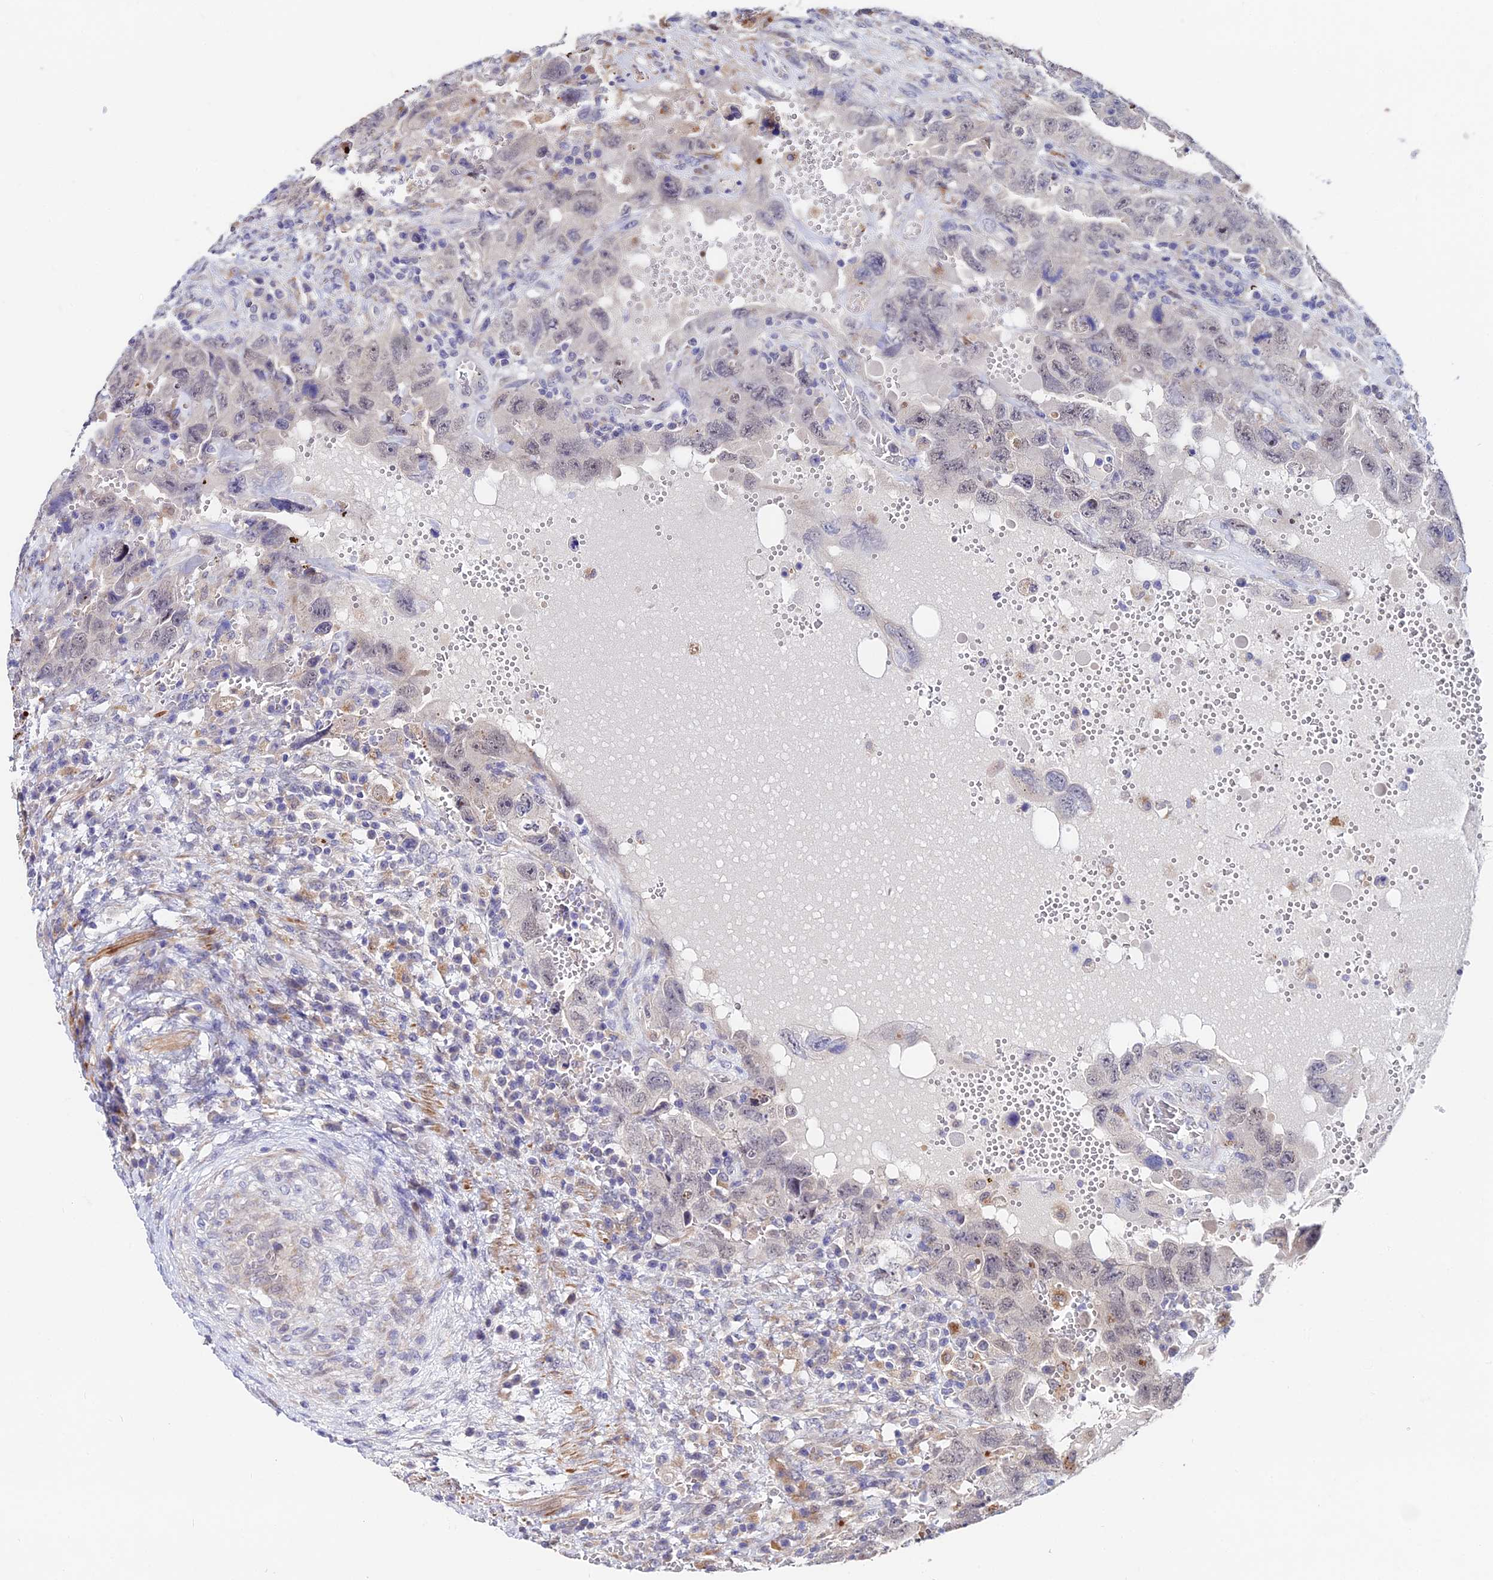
{"staining": {"intensity": "negative", "quantity": "none", "location": "none"}, "tissue": "testis cancer", "cell_type": "Tumor cells", "image_type": "cancer", "snomed": [{"axis": "morphology", "description": "Carcinoma, Embryonal, NOS"}, {"axis": "topography", "description": "Testis"}], "caption": "This is an IHC photomicrograph of testis cancer (embryonal carcinoma). There is no staining in tumor cells.", "gene": "ACTR5", "patient": {"sex": "male", "age": 26}}